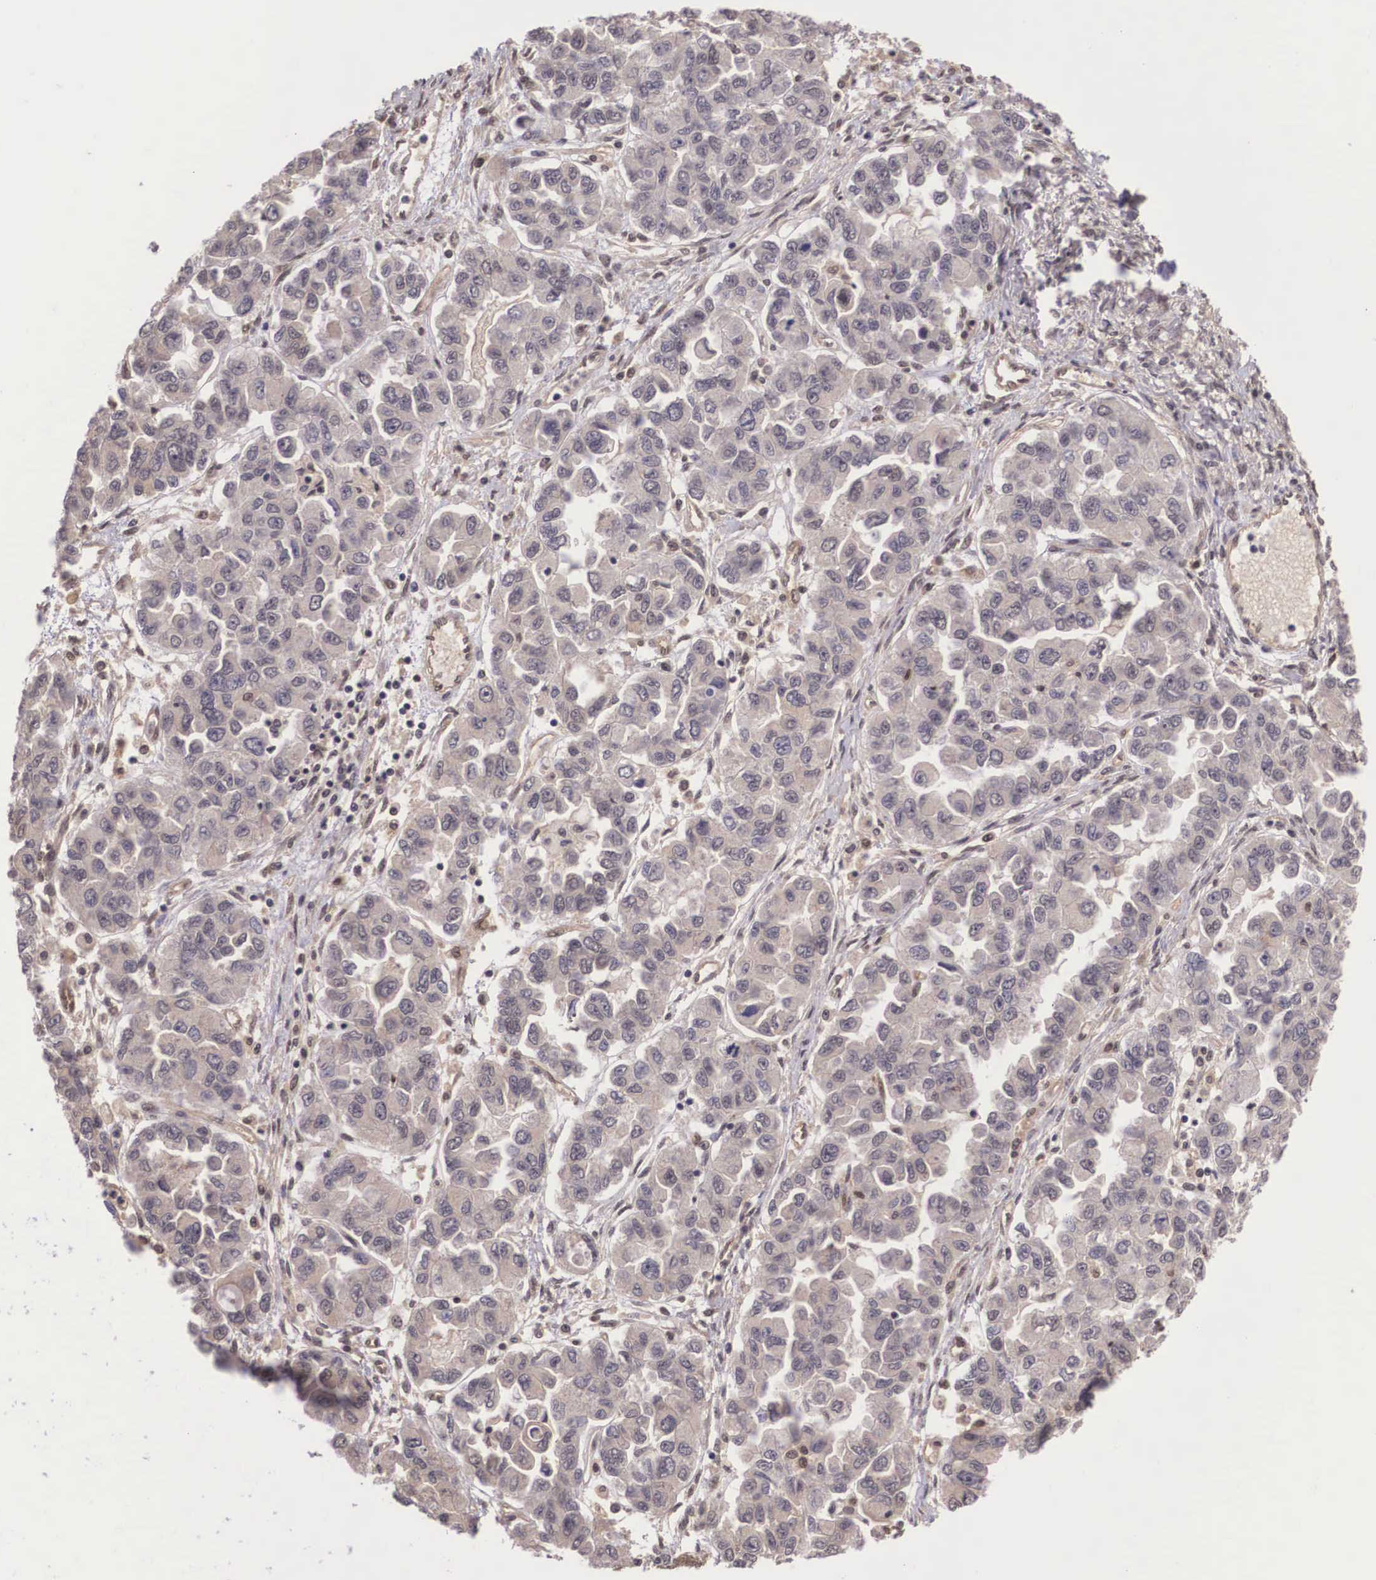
{"staining": {"intensity": "weak", "quantity": ">75%", "location": "cytoplasmic/membranous"}, "tissue": "ovarian cancer", "cell_type": "Tumor cells", "image_type": "cancer", "snomed": [{"axis": "morphology", "description": "Cystadenocarcinoma, serous, NOS"}, {"axis": "topography", "description": "Ovary"}], "caption": "Ovarian cancer stained with DAB (3,3'-diaminobenzidine) immunohistochemistry (IHC) reveals low levels of weak cytoplasmic/membranous expression in about >75% of tumor cells. The staining is performed using DAB brown chromogen to label protein expression. The nuclei are counter-stained blue using hematoxylin.", "gene": "VASH1", "patient": {"sex": "female", "age": 84}}